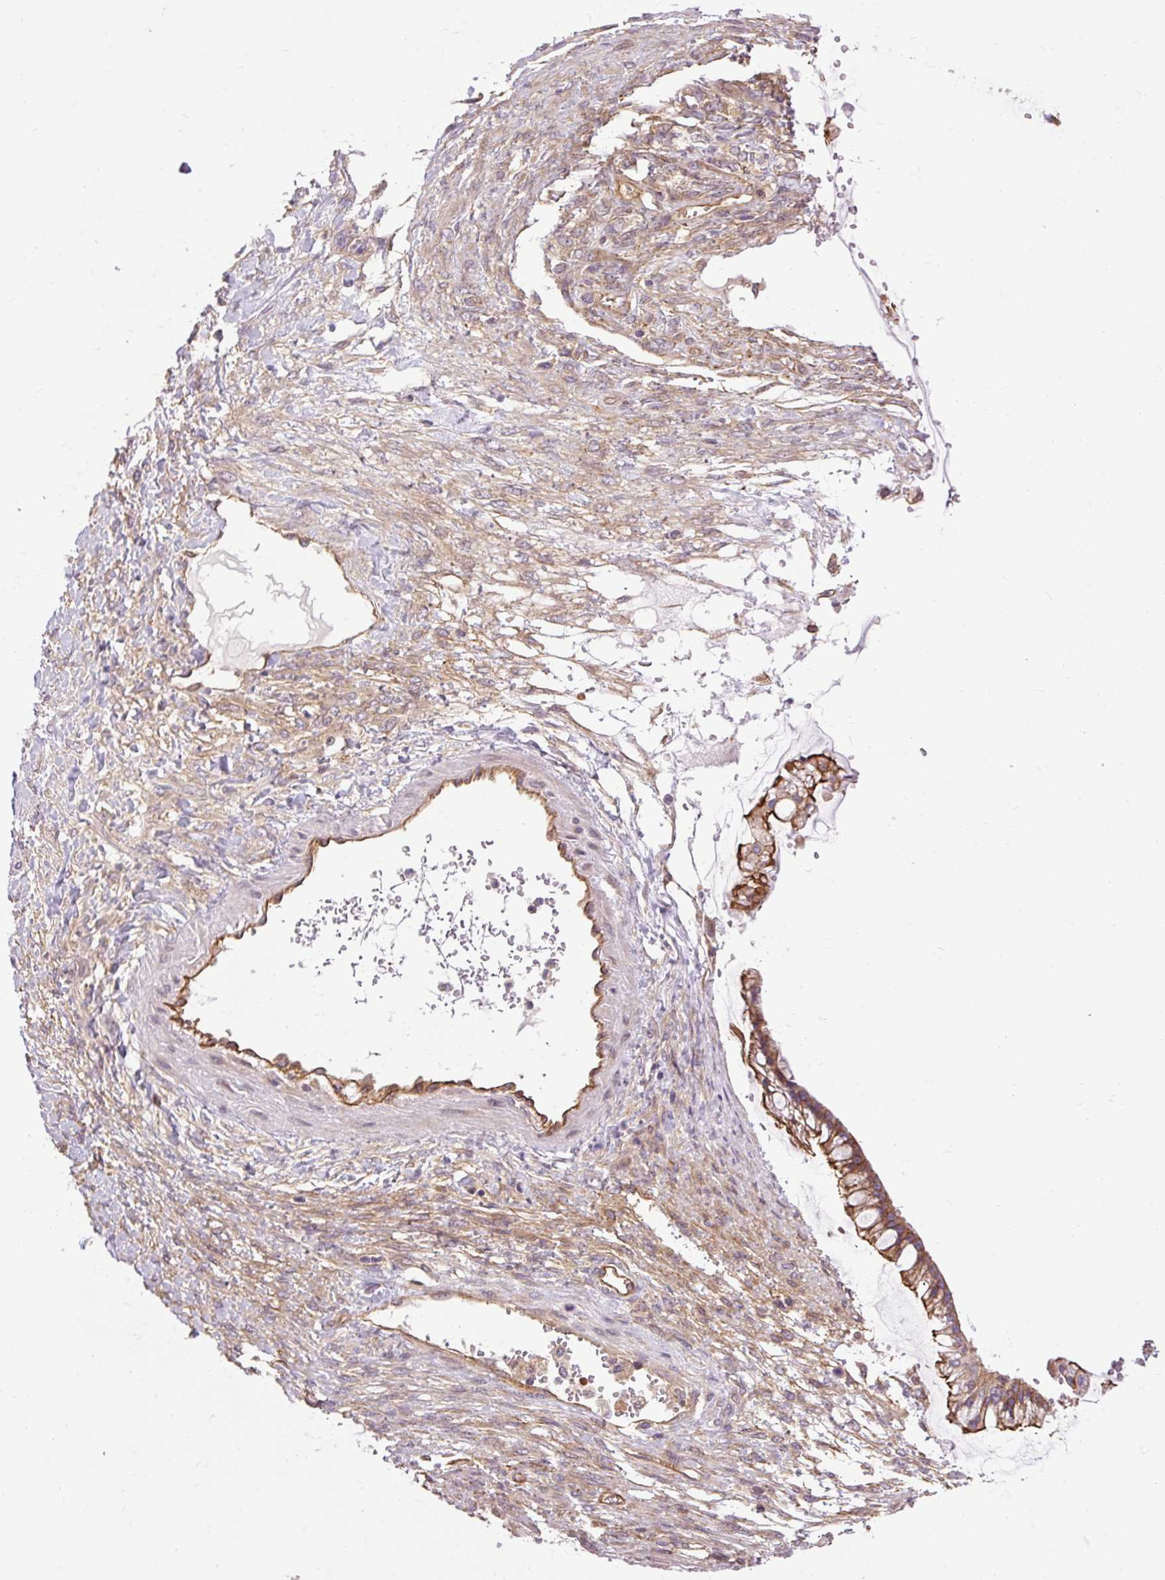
{"staining": {"intensity": "moderate", "quantity": ">75%", "location": "cytoplasmic/membranous"}, "tissue": "ovarian cancer", "cell_type": "Tumor cells", "image_type": "cancer", "snomed": [{"axis": "morphology", "description": "Cystadenocarcinoma, mucinous, NOS"}, {"axis": "topography", "description": "Ovary"}], "caption": "Approximately >75% of tumor cells in human ovarian cancer (mucinous cystadenocarcinoma) display moderate cytoplasmic/membranous protein positivity as visualized by brown immunohistochemical staining.", "gene": "CCDC93", "patient": {"sex": "female", "age": 73}}